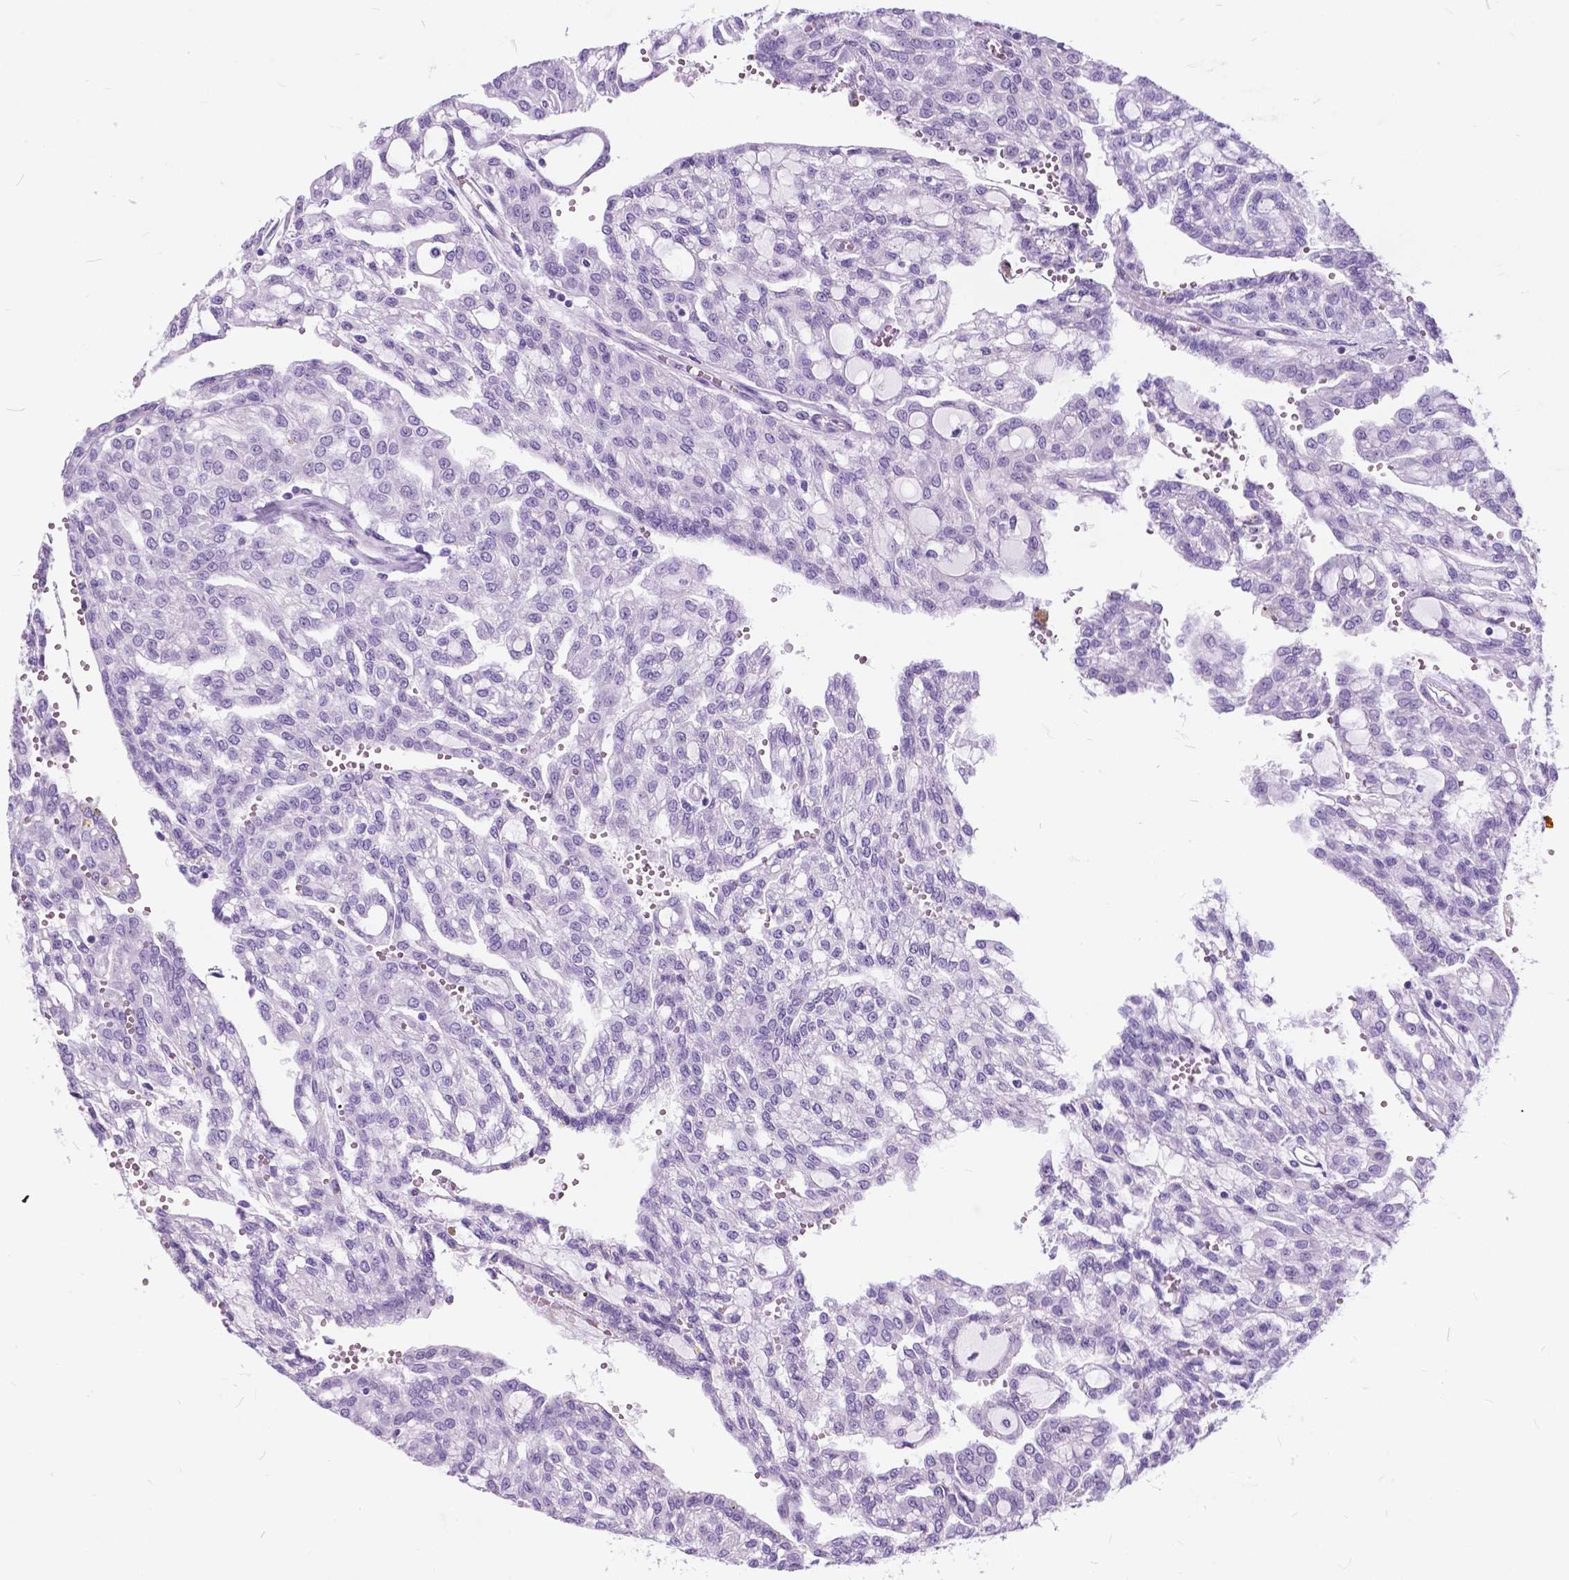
{"staining": {"intensity": "negative", "quantity": "none", "location": "none"}, "tissue": "renal cancer", "cell_type": "Tumor cells", "image_type": "cancer", "snomed": [{"axis": "morphology", "description": "Adenocarcinoma, NOS"}, {"axis": "topography", "description": "Kidney"}], "caption": "Immunohistochemistry (IHC) image of neoplastic tissue: human renal adenocarcinoma stained with DAB demonstrates no significant protein staining in tumor cells.", "gene": "BSND", "patient": {"sex": "male", "age": 63}}